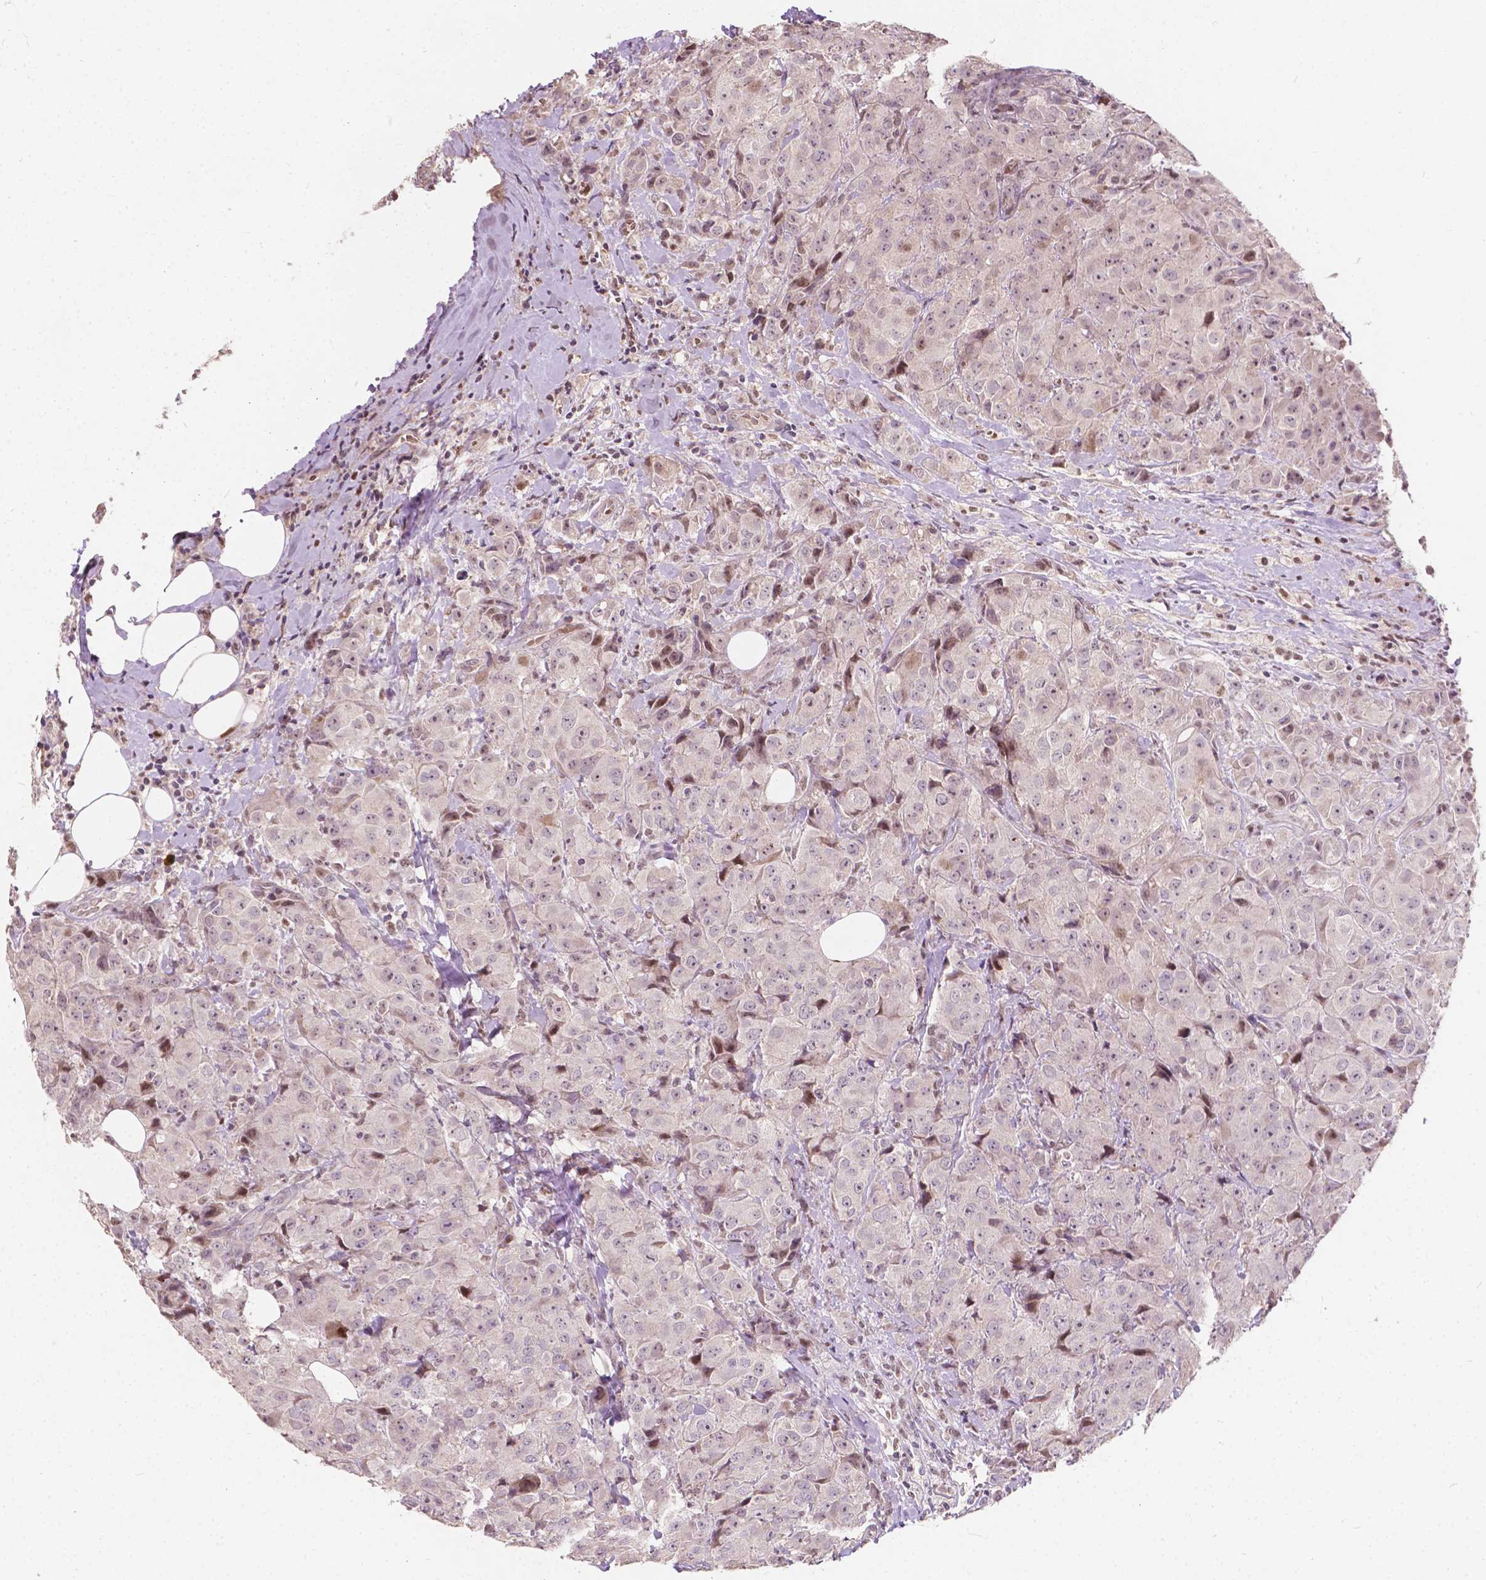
{"staining": {"intensity": "weak", "quantity": "<25%", "location": "nuclear"}, "tissue": "breast cancer", "cell_type": "Tumor cells", "image_type": "cancer", "snomed": [{"axis": "morphology", "description": "Normal tissue, NOS"}, {"axis": "morphology", "description": "Duct carcinoma"}, {"axis": "topography", "description": "Breast"}], "caption": "A high-resolution photomicrograph shows immunohistochemistry staining of breast infiltrating ductal carcinoma, which reveals no significant positivity in tumor cells.", "gene": "DUSP16", "patient": {"sex": "female", "age": 43}}